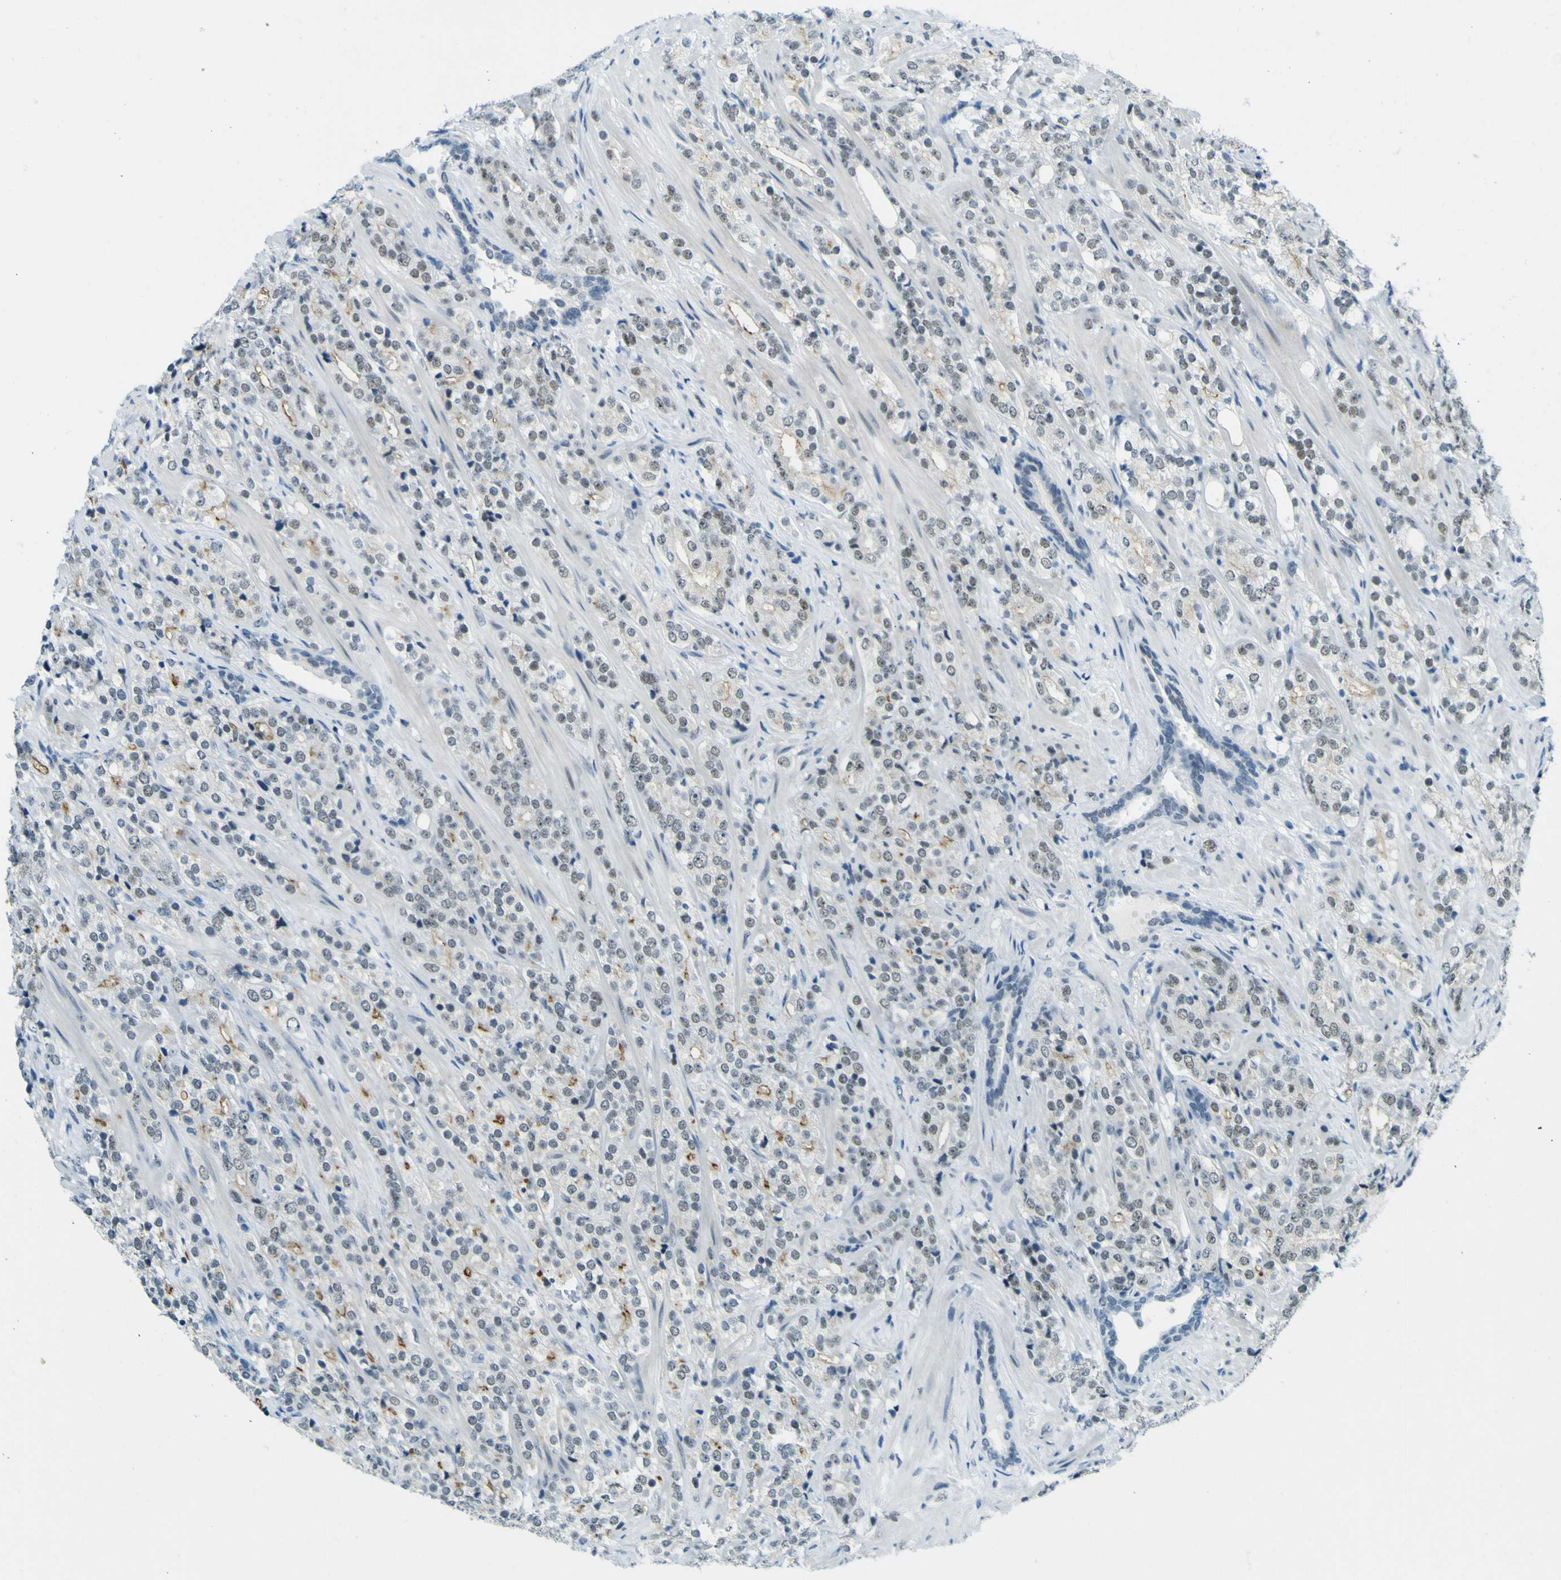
{"staining": {"intensity": "weak", "quantity": "<25%", "location": "nuclear"}, "tissue": "prostate cancer", "cell_type": "Tumor cells", "image_type": "cancer", "snomed": [{"axis": "morphology", "description": "Adenocarcinoma, High grade"}, {"axis": "topography", "description": "Prostate"}], "caption": "DAB immunohistochemical staining of human prostate cancer displays no significant positivity in tumor cells.", "gene": "CEBPG", "patient": {"sex": "male", "age": 71}}